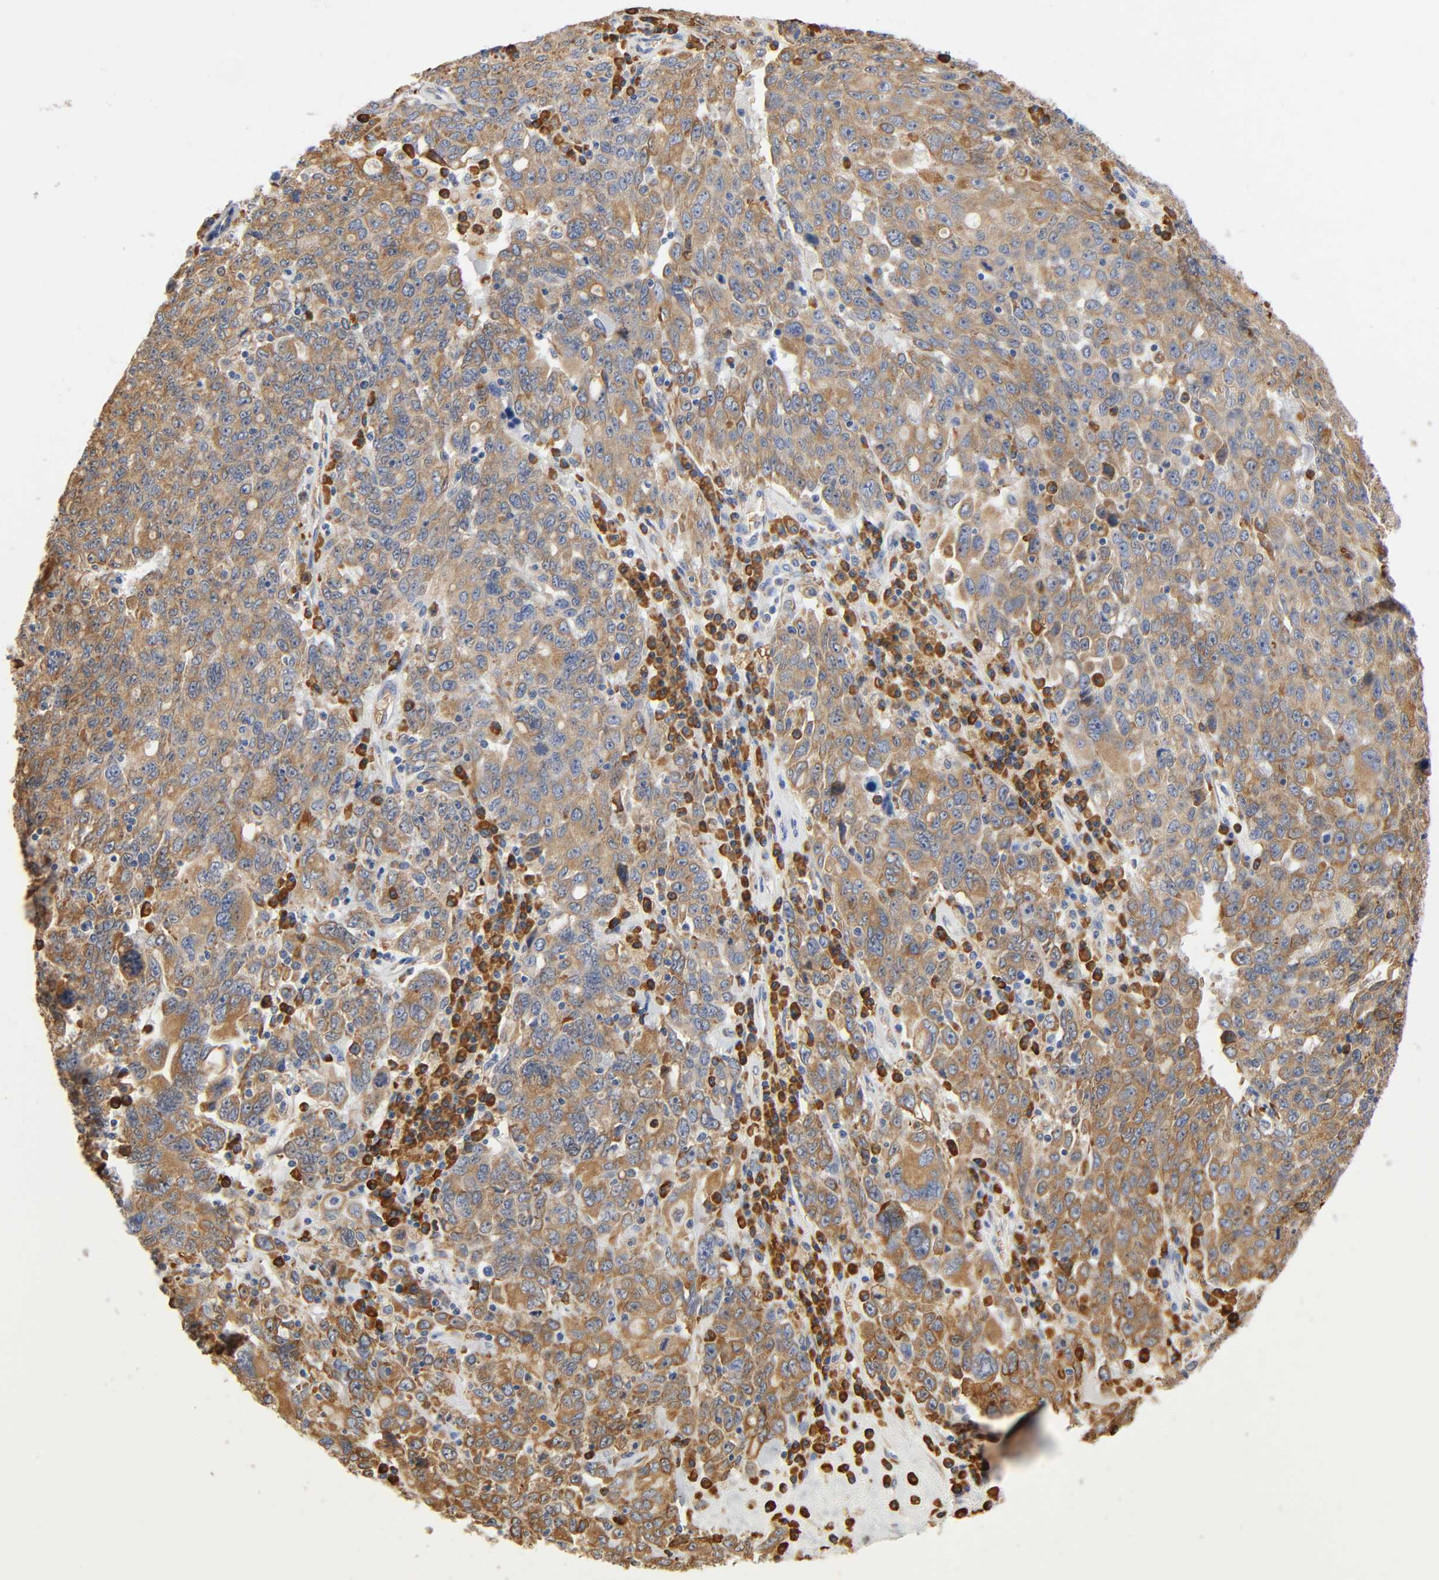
{"staining": {"intensity": "weak", "quantity": ">75%", "location": "cytoplasmic/membranous"}, "tissue": "ovarian cancer", "cell_type": "Tumor cells", "image_type": "cancer", "snomed": [{"axis": "morphology", "description": "Carcinoma, endometroid"}, {"axis": "topography", "description": "Ovary"}], "caption": "Brown immunohistochemical staining in endometroid carcinoma (ovarian) displays weak cytoplasmic/membranous positivity in about >75% of tumor cells. (brown staining indicates protein expression, while blue staining denotes nuclei).", "gene": "UCKL1", "patient": {"sex": "female", "age": 62}}